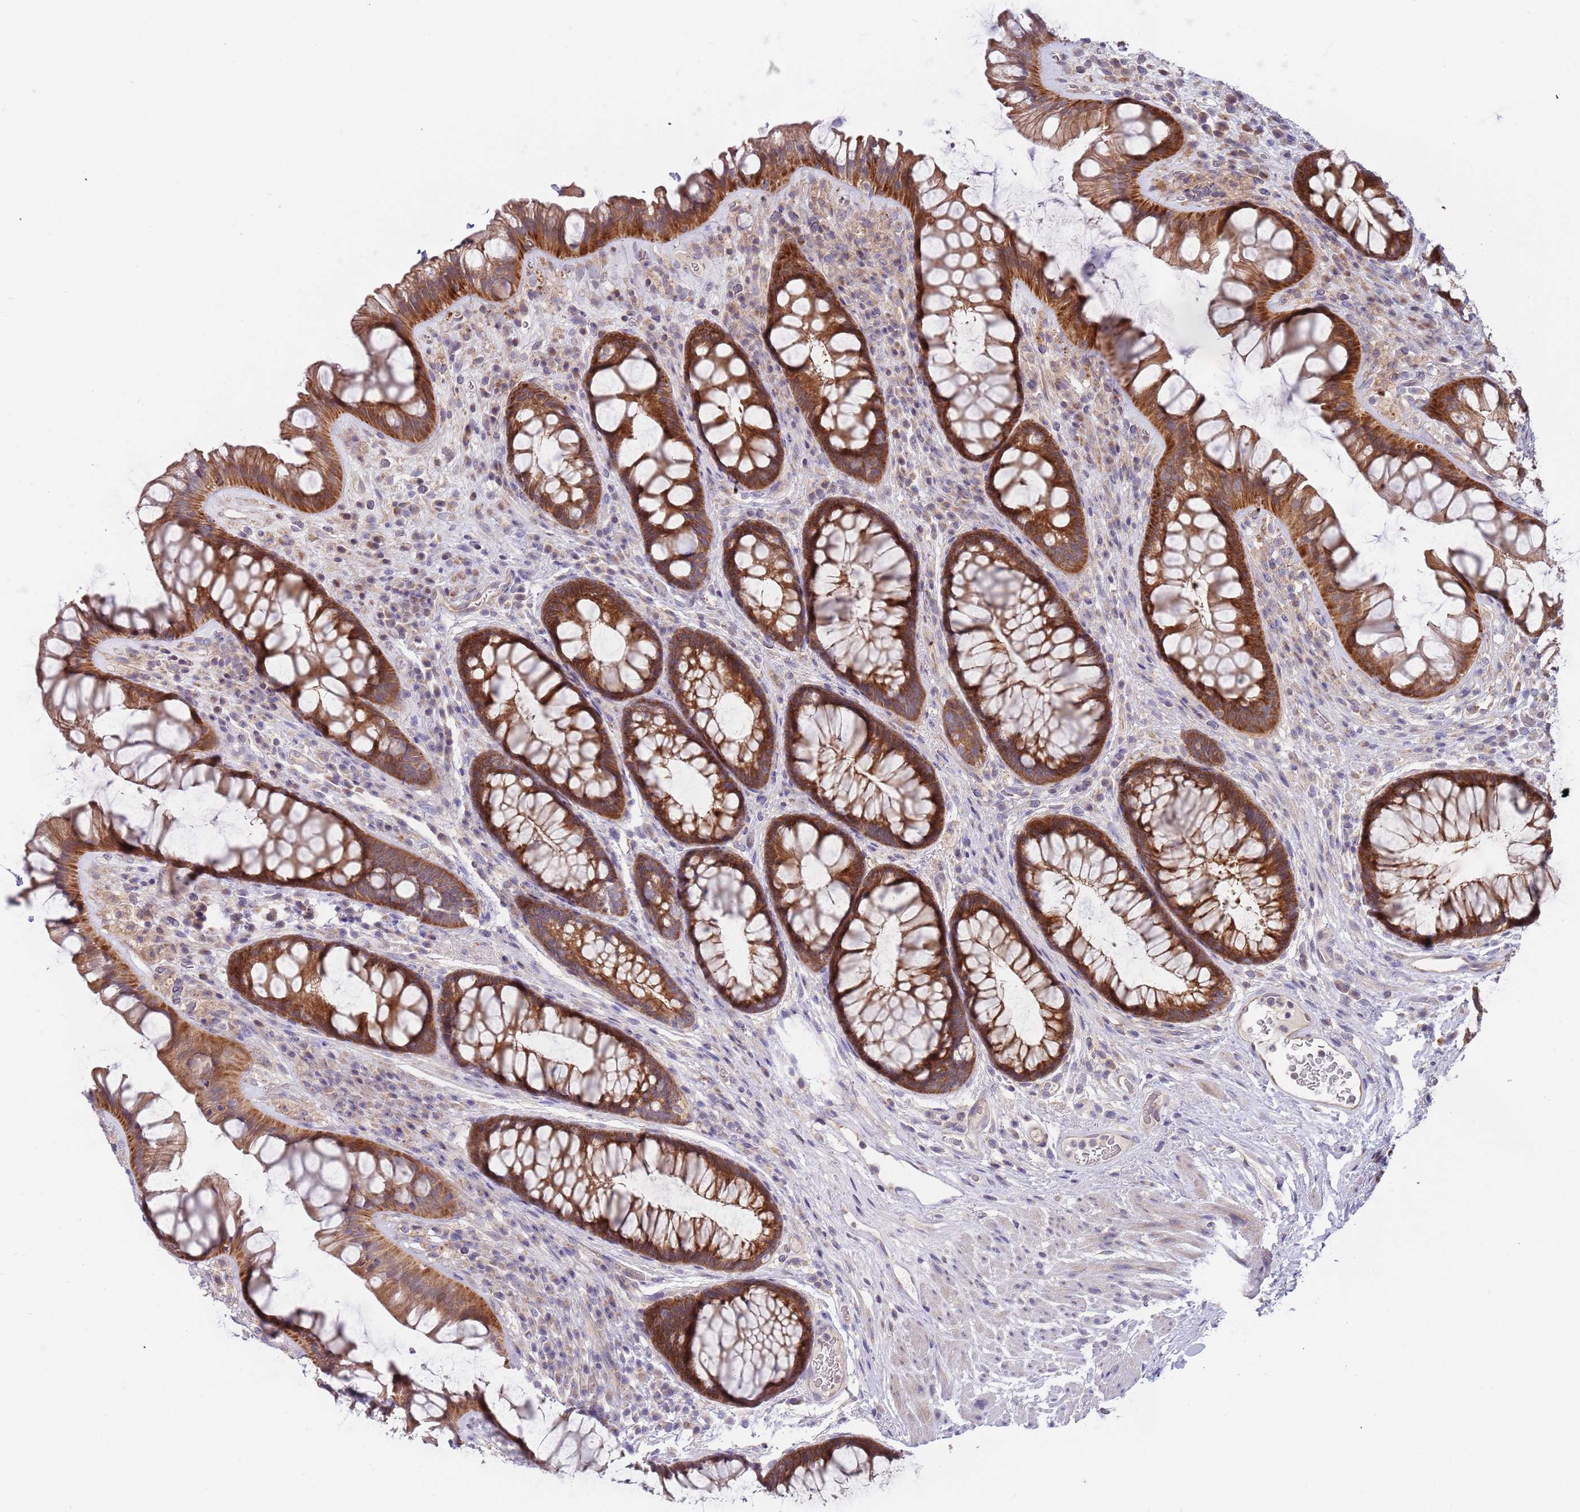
{"staining": {"intensity": "strong", "quantity": ">75%", "location": "cytoplasmic/membranous"}, "tissue": "rectum", "cell_type": "Glandular cells", "image_type": "normal", "snomed": [{"axis": "morphology", "description": "Normal tissue, NOS"}, {"axis": "topography", "description": "Rectum"}], "caption": "An image showing strong cytoplasmic/membranous staining in about >75% of glandular cells in benign rectum, as visualized by brown immunohistochemical staining.", "gene": "ABCC10", "patient": {"sex": "male", "age": 74}}